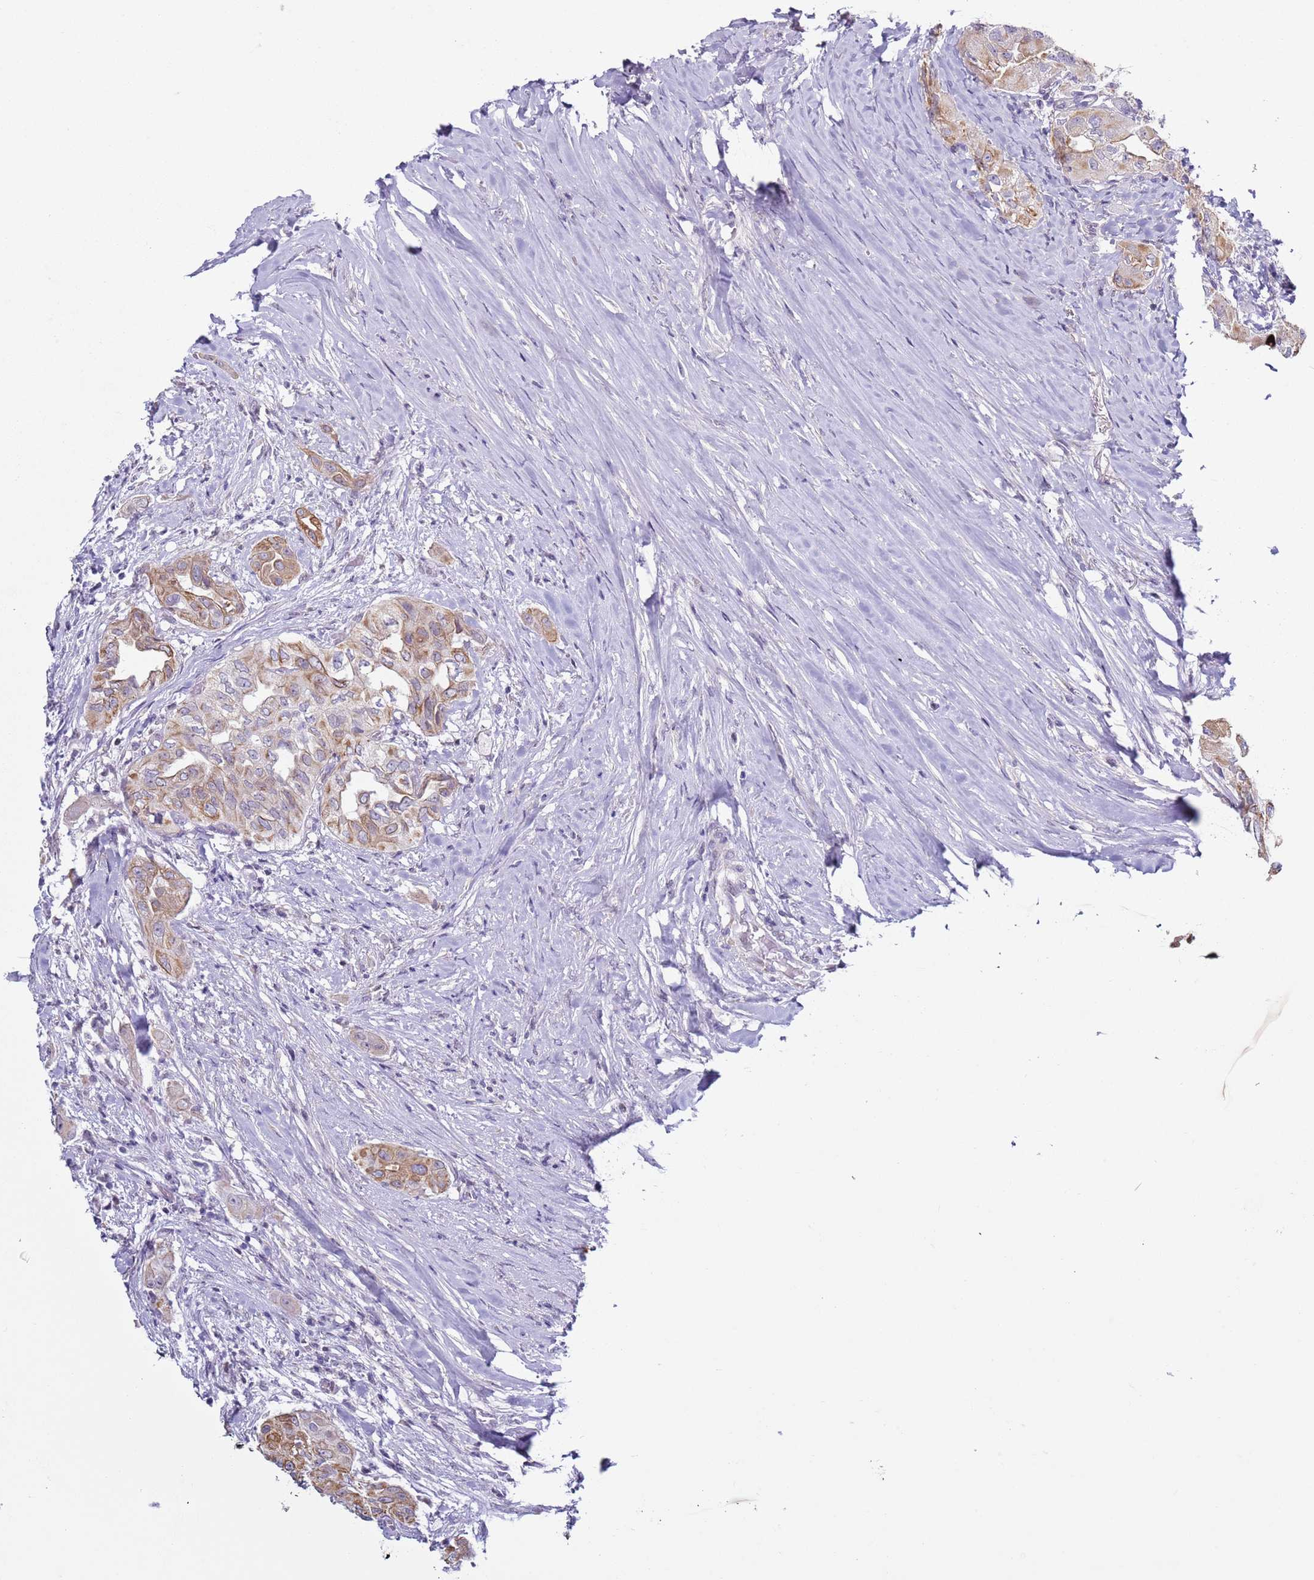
{"staining": {"intensity": "moderate", "quantity": "25%-75%", "location": "cytoplasmic/membranous"}, "tissue": "thyroid cancer", "cell_type": "Tumor cells", "image_type": "cancer", "snomed": [{"axis": "morphology", "description": "Papillary adenocarcinoma, NOS"}, {"axis": "topography", "description": "Thyroid gland"}], "caption": "High-magnification brightfield microscopy of thyroid papillary adenocarcinoma stained with DAB (3,3'-diaminobenzidine) (brown) and counterstained with hematoxylin (blue). tumor cells exhibit moderate cytoplasmic/membranous expression is seen in about25%-75% of cells.", "gene": "NPAP1", "patient": {"sex": "female", "age": 59}}